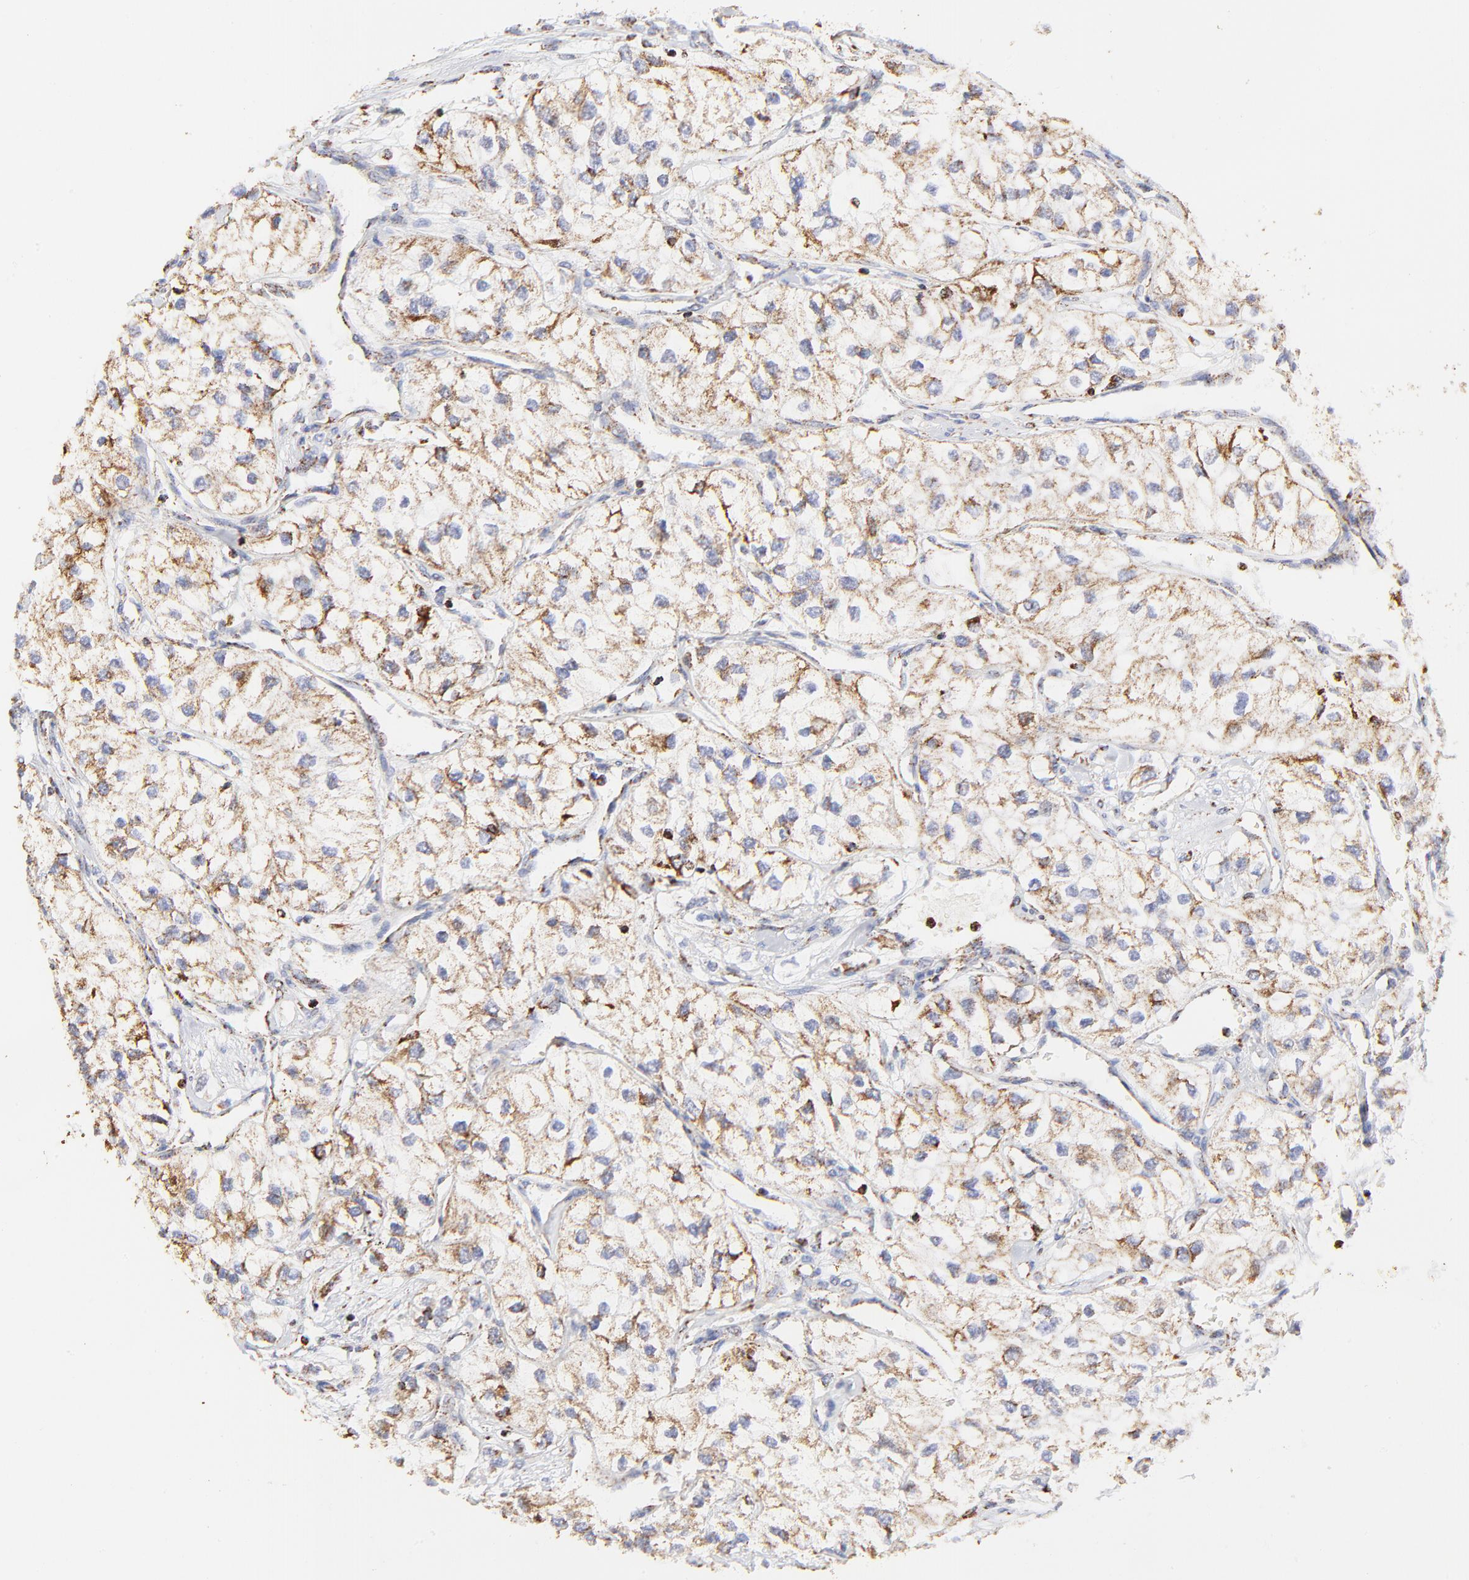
{"staining": {"intensity": "moderate", "quantity": ">75%", "location": "cytoplasmic/membranous"}, "tissue": "renal cancer", "cell_type": "Tumor cells", "image_type": "cancer", "snomed": [{"axis": "morphology", "description": "Adenocarcinoma, NOS"}, {"axis": "topography", "description": "Kidney"}], "caption": "Moderate cytoplasmic/membranous protein positivity is present in about >75% of tumor cells in adenocarcinoma (renal). (IHC, brightfield microscopy, high magnification).", "gene": "COX4I1", "patient": {"sex": "male", "age": 57}}